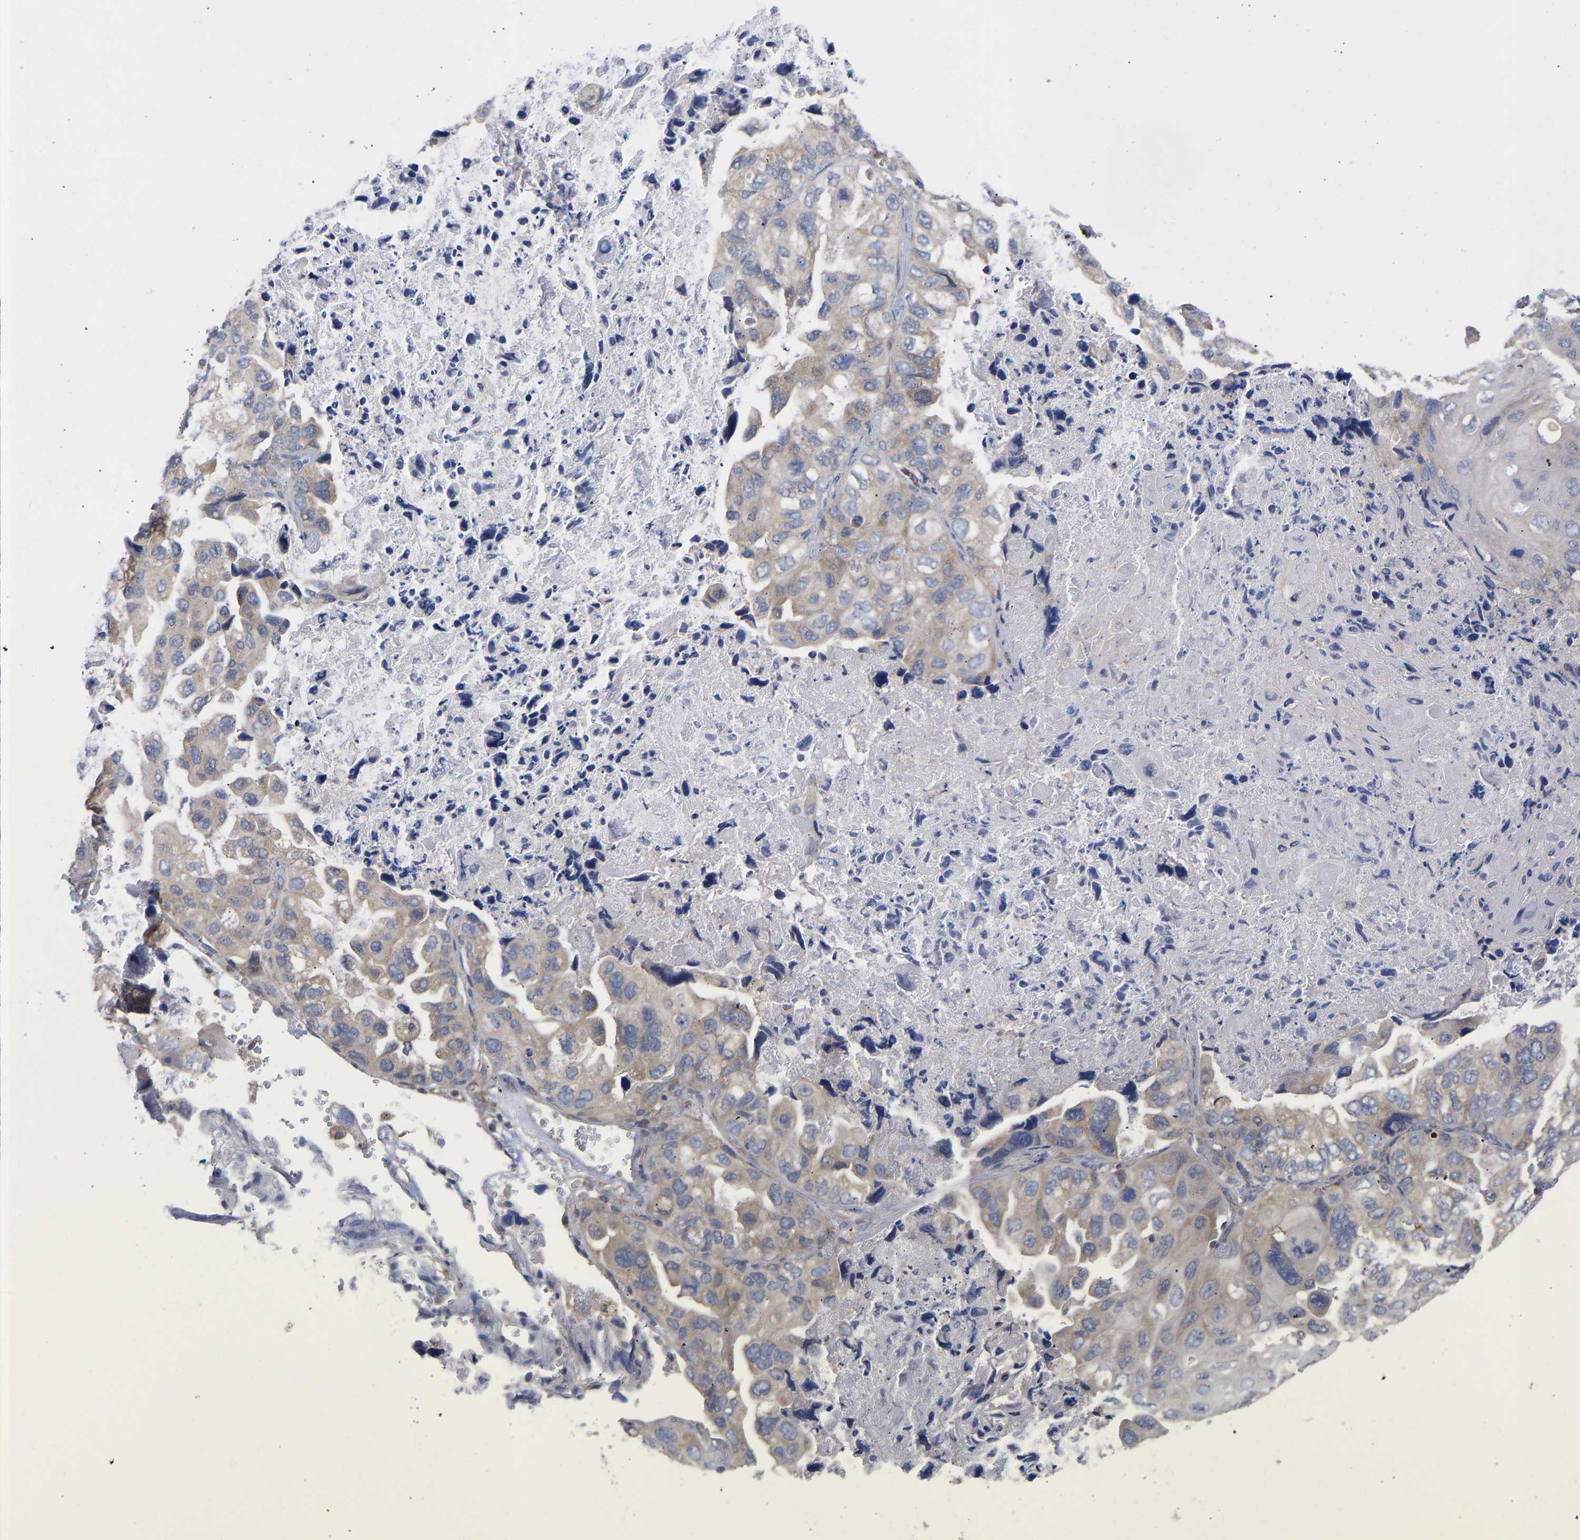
{"staining": {"intensity": "weak", "quantity": "<25%", "location": "cytoplasmic/membranous"}, "tissue": "lung cancer", "cell_type": "Tumor cells", "image_type": "cancer", "snomed": [{"axis": "morphology", "description": "Squamous cell carcinoma, NOS"}, {"axis": "topography", "description": "Lung"}], "caption": "A photomicrograph of lung squamous cell carcinoma stained for a protein shows no brown staining in tumor cells.", "gene": "MAP2K3", "patient": {"sex": "female", "age": 73}}